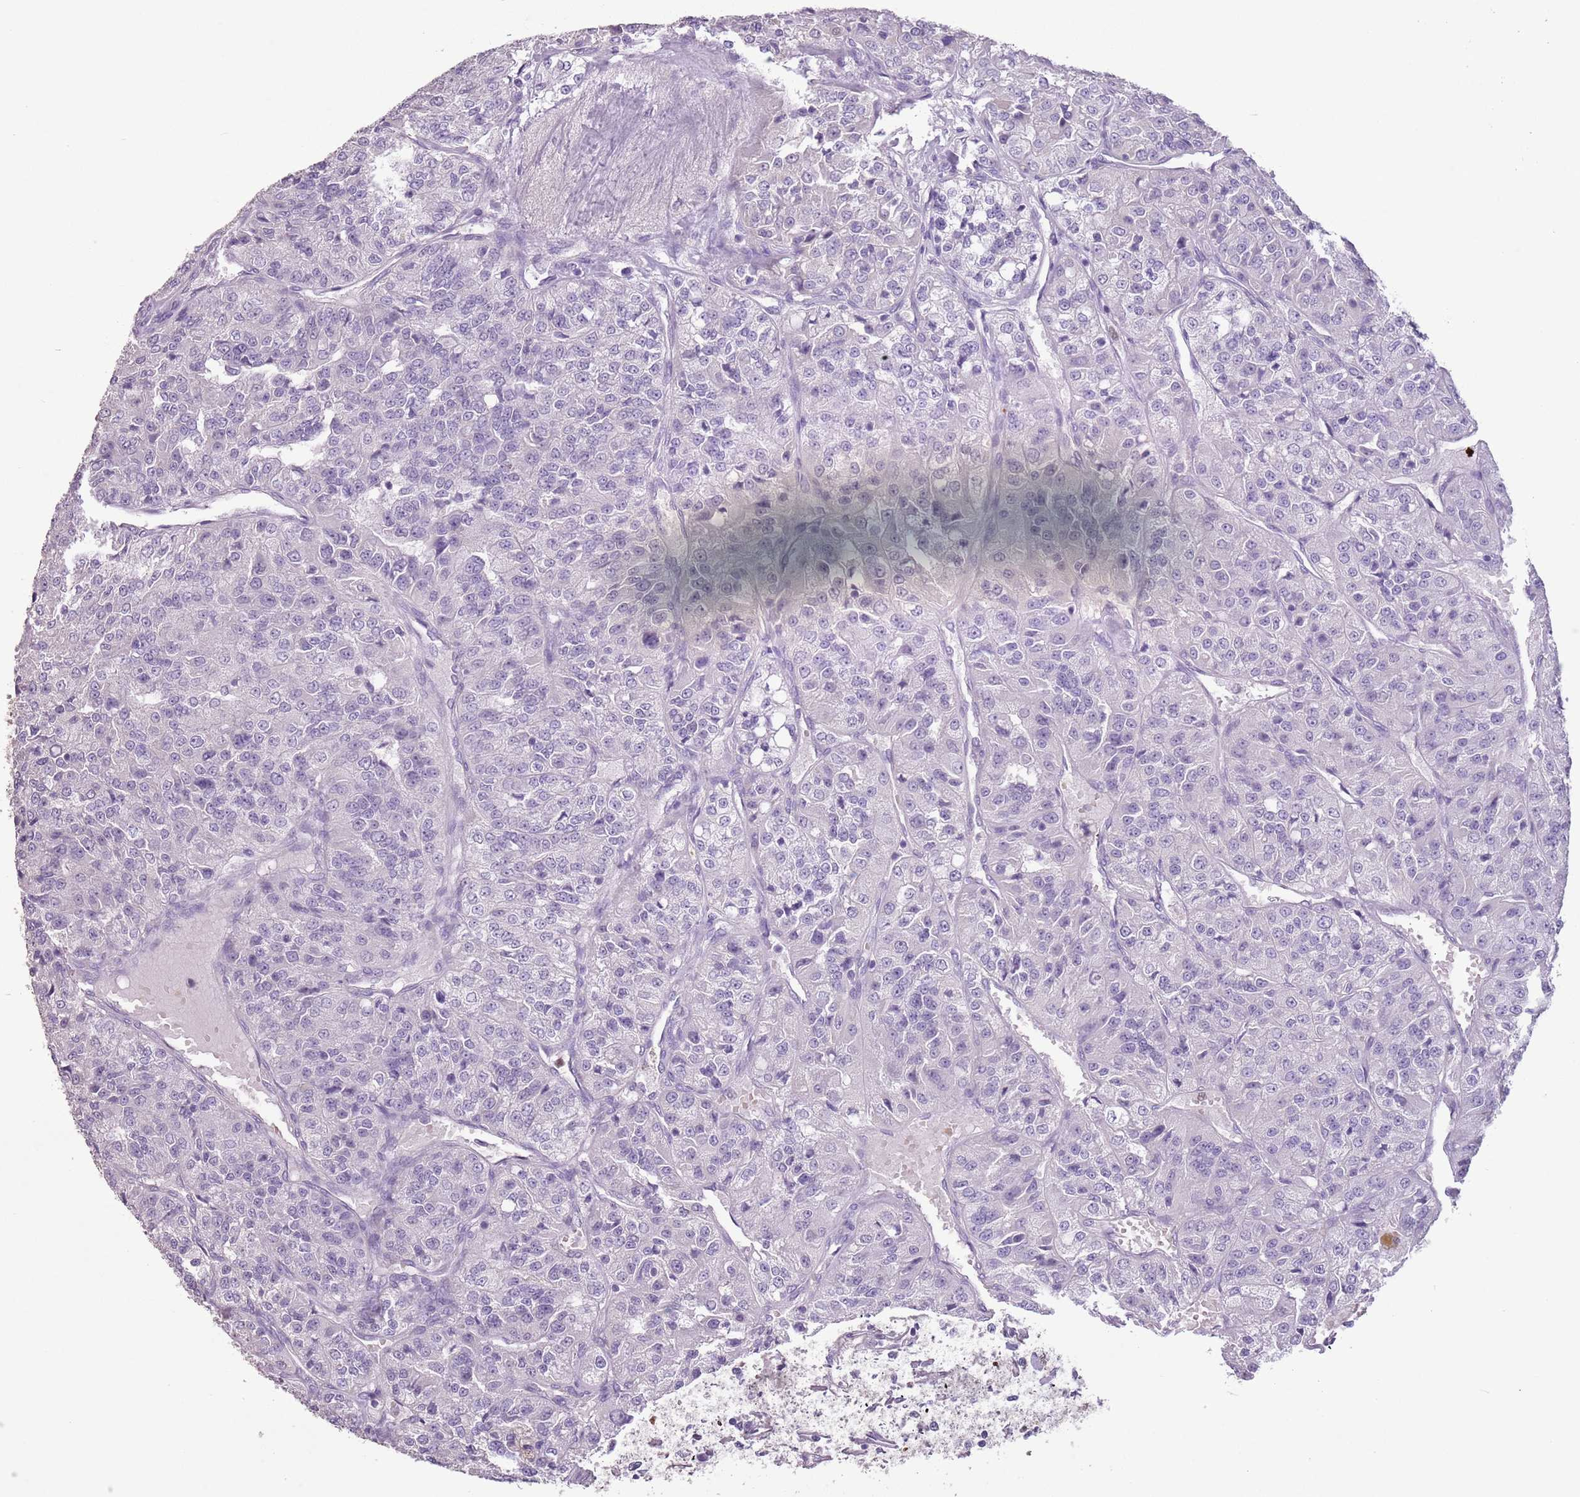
{"staining": {"intensity": "negative", "quantity": "none", "location": "none"}, "tissue": "renal cancer", "cell_type": "Tumor cells", "image_type": "cancer", "snomed": [{"axis": "morphology", "description": "Adenocarcinoma, NOS"}, {"axis": "topography", "description": "Kidney"}], "caption": "Histopathology image shows no protein expression in tumor cells of adenocarcinoma (renal) tissue. (DAB (3,3'-diaminobenzidine) immunohistochemistry (IHC), high magnification).", "gene": "CELF6", "patient": {"sex": "female", "age": 63}}